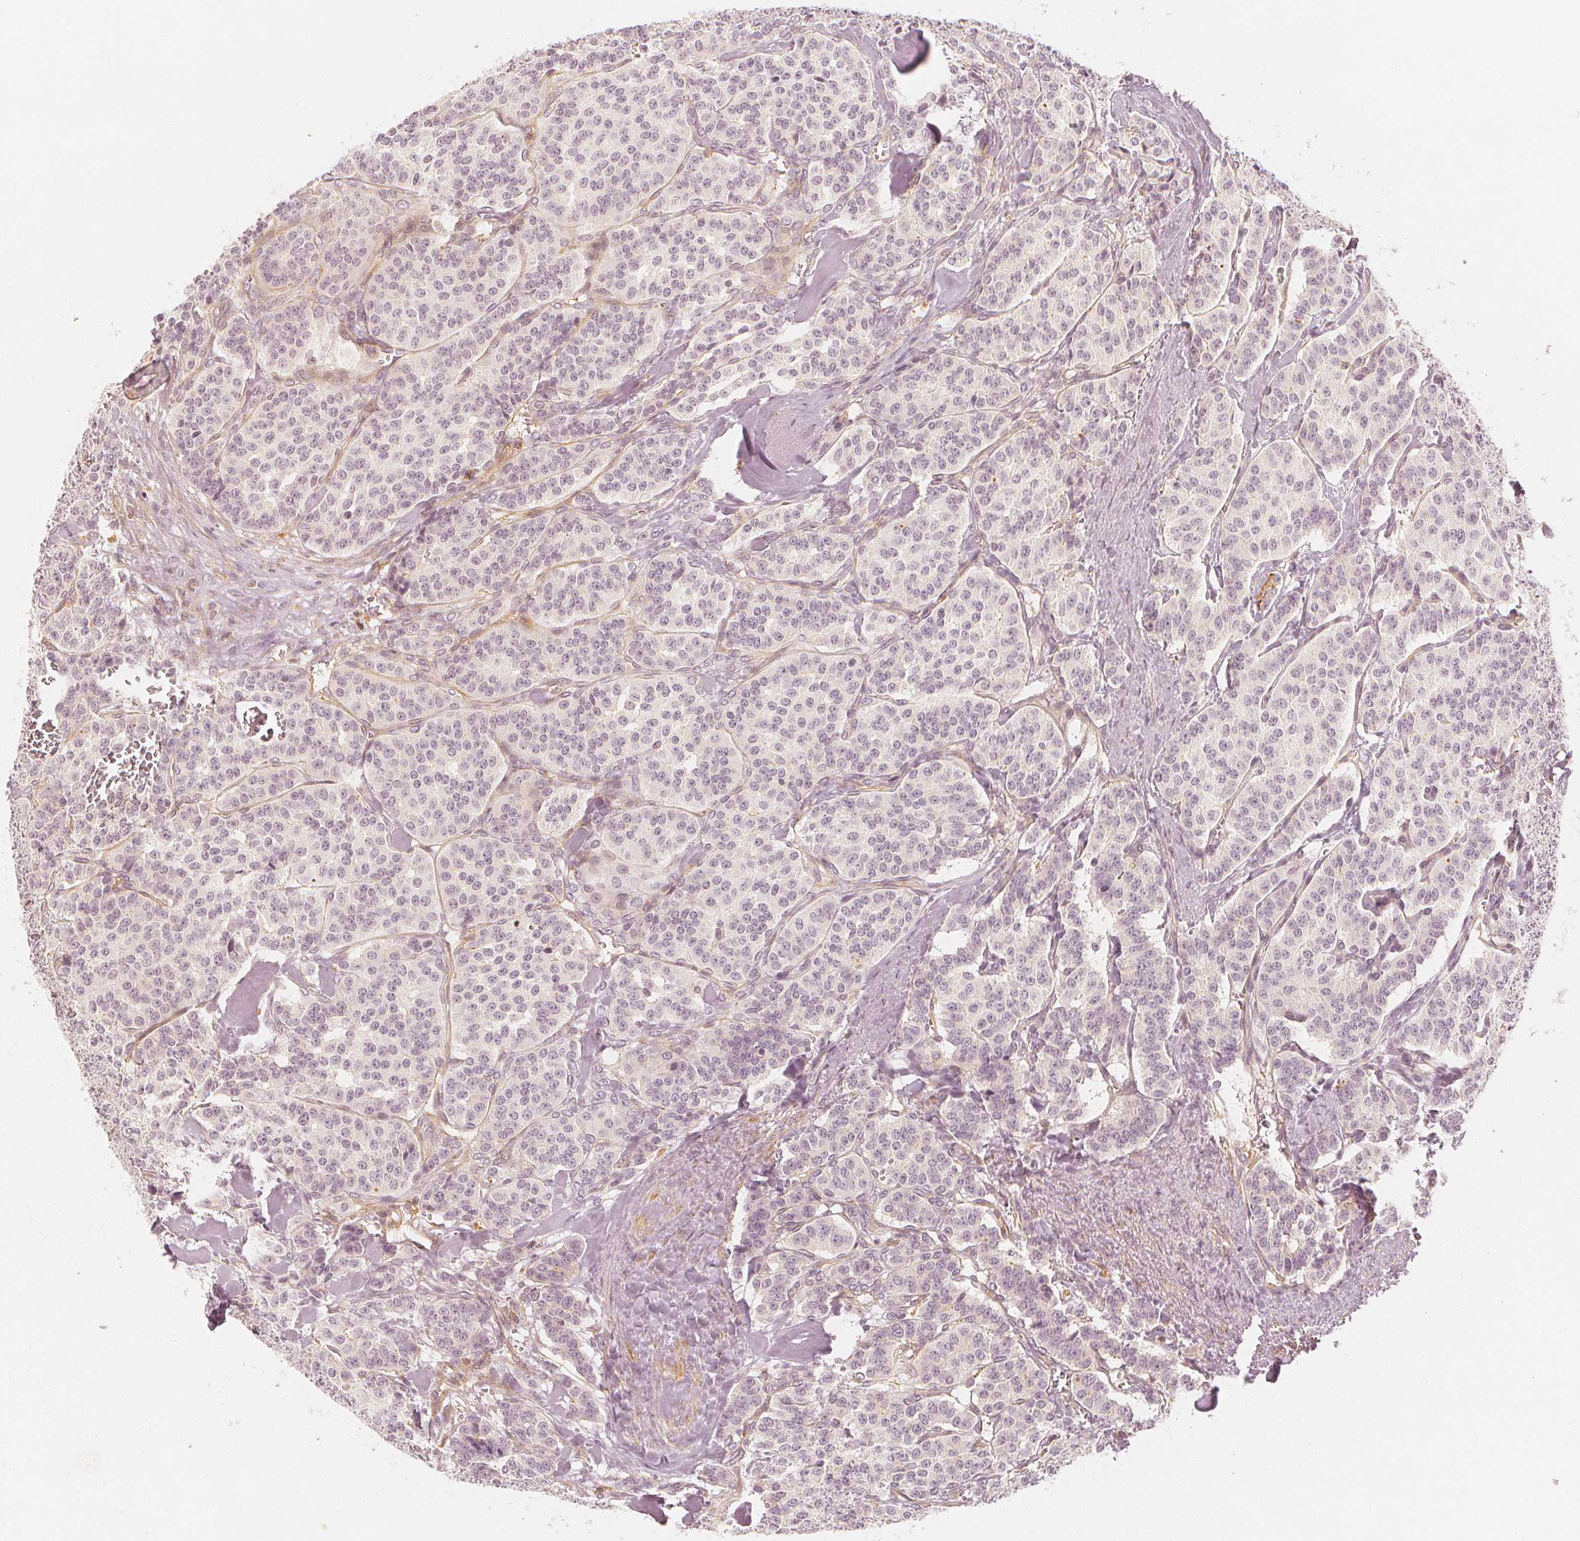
{"staining": {"intensity": "negative", "quantity": "none", "location": "none"}, "tissue": "carcinoid", "cell_type": "Tumor cells", "image_type": "cancer", "snomed": [{"axis": "morphology", "description": "Normal tissue, NOS"}, {"axis": "morphology", "description": "Carcinoid, malignant, NOS"}, {"axis": "topography", "description": "Lung"}], "caption": "Histopathology image shows no protein expression in tumor cells of carcinoid tissue. Brightfield microscopy of IHC stained with DAB (3,3'-diaminobenzidine) (brown) and hematoxylin (blue), captured at high magnification.", "gene": "ARHGAP26", "patient": {"sex": "female", "age": 46}}